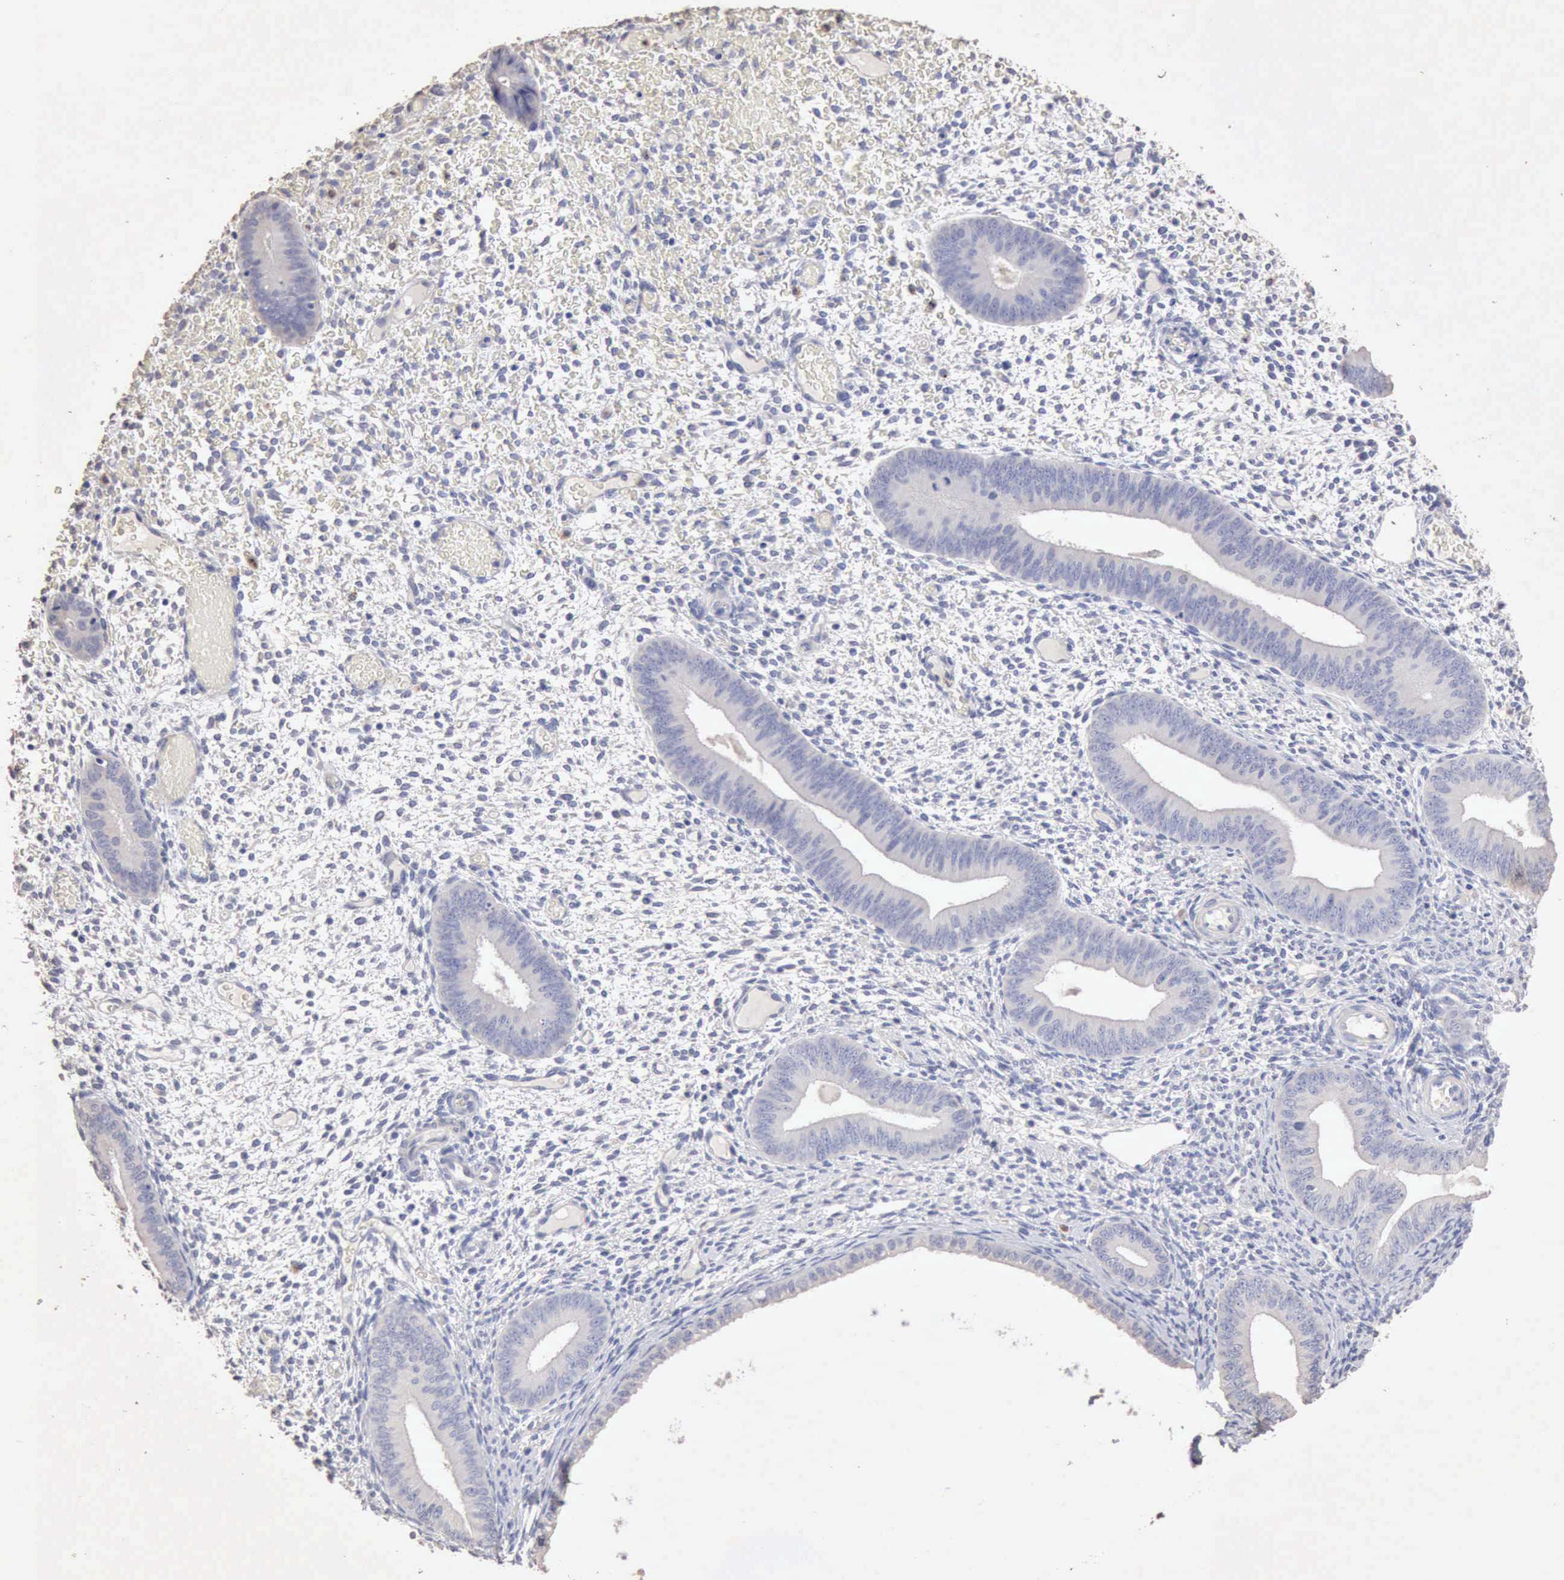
{"staining": {"intensity": "negative", "quantity": "none", "location": "none"}, "tissue": "endometrium", "cell_type": "Cells in endometrial stroma", "image_type": "normal", "snomed": [{"axis": "morphology", "description": "Normal tissue, NOS"}, {"axis": "topography", "description": "Endometrium"}], "caption": "IHC micrograph of benign endometrium: human endometrium stained with DAB reveals no significant protein staining in cells in endometrial stroma. (DAB (3,3'-diaminobenzidine) immunohistochemistry with hematoxylin counter stain).", "gene": "KRT6B", "patient": {"sex": "female", "age": 42}}